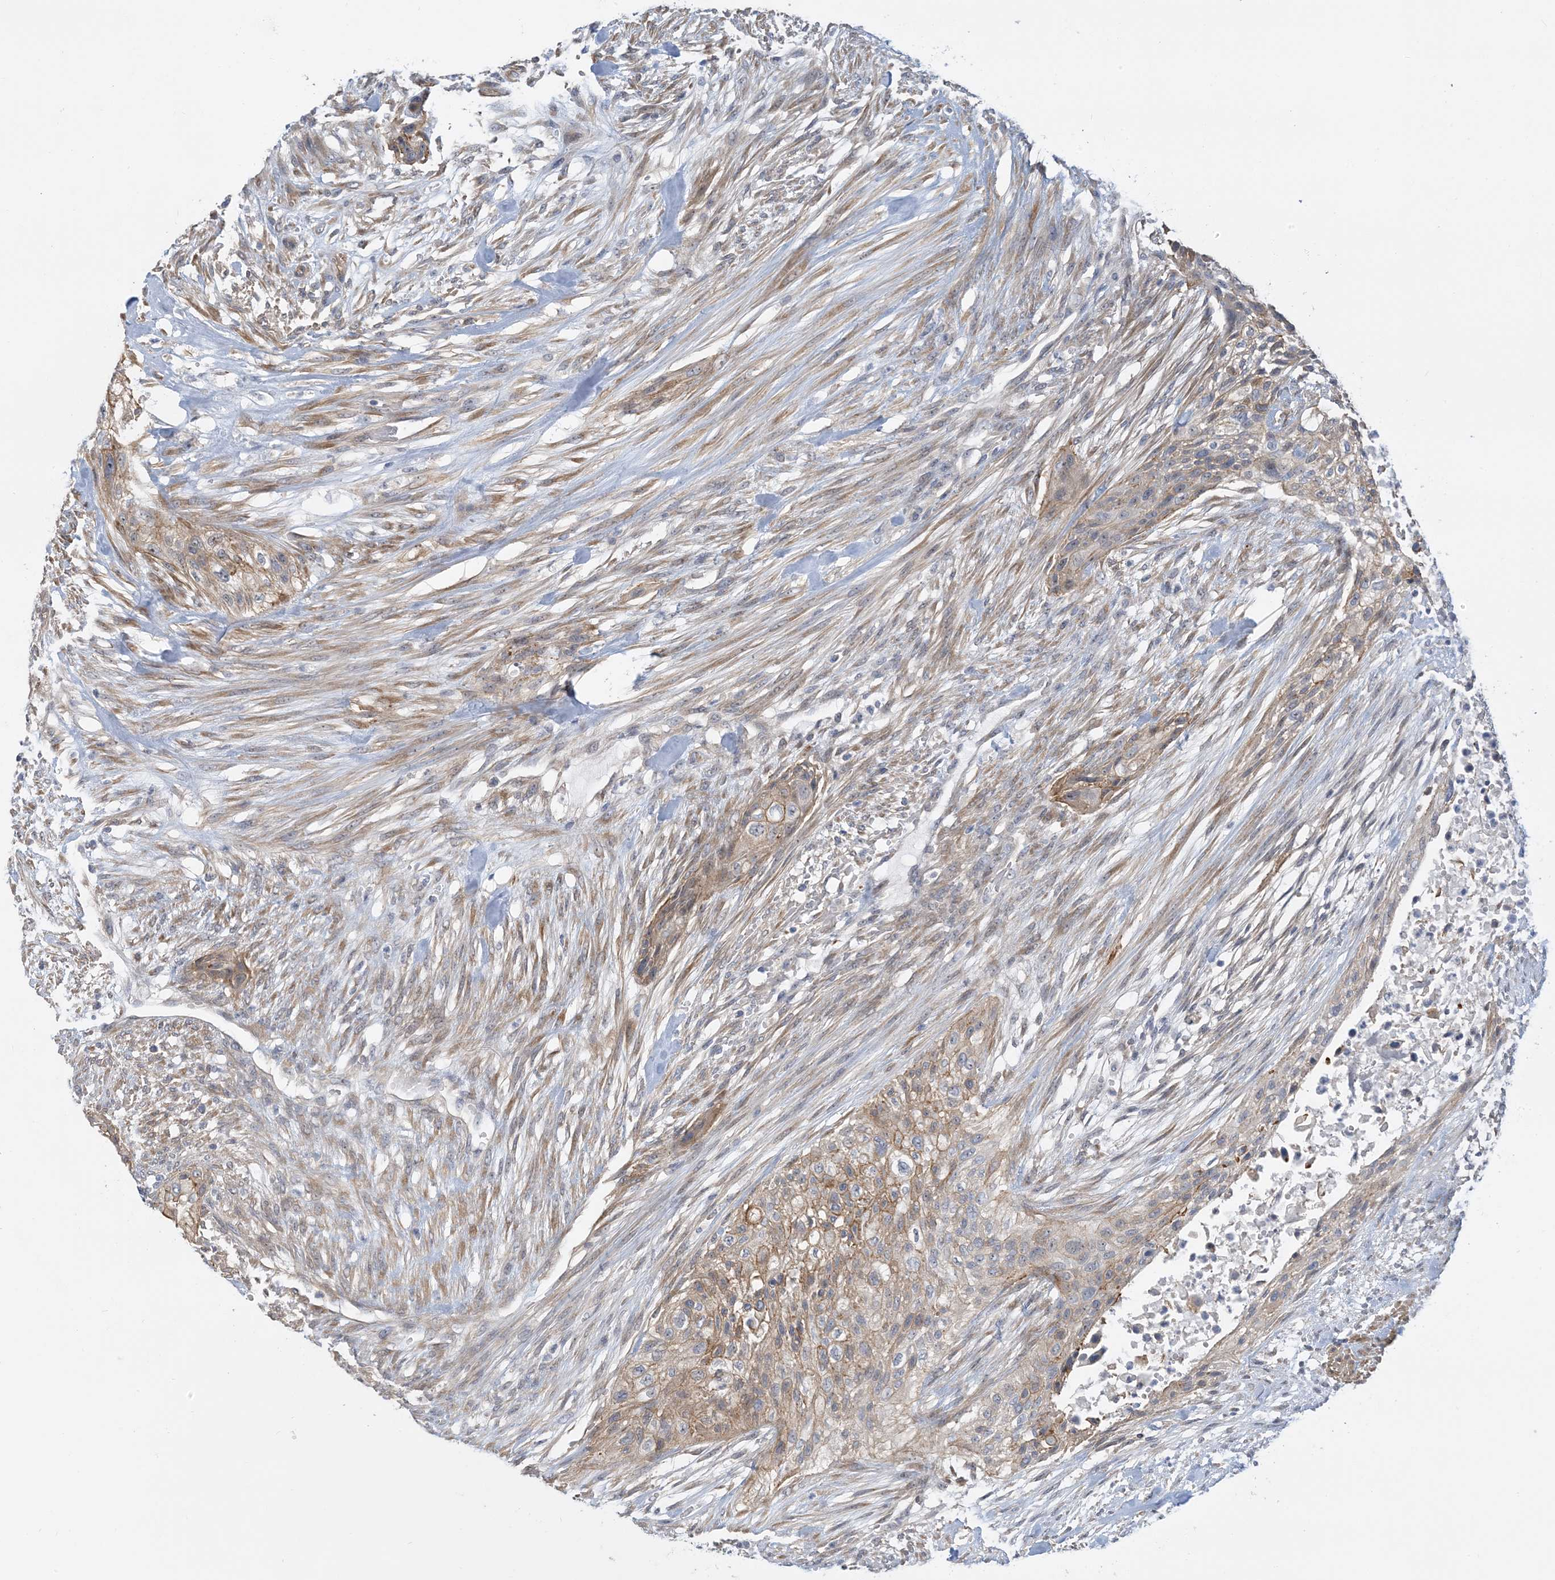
{"staining": {"intensity": "moderate", "quantity": "25%-75%", "location": "cytoplasmic/membranous"}, "tissue": "urothelial cancer", "cell_type": "Tumor cells", "image_type": "cancer", "snomed": [{"axis": "morphology", "description": "Urothelial carcinoma, High grade"}, {"axis": "topography", "description": "Urinary bladder"}], "caption": "The histopathology image exhibits staining of urothelial cancer, revealing moderate cytoplasmic/membranous protein staining (brown color) within tumor cells. The staining was performed using DAB, with brown indicating positive protein expression. Nuclei are stained blue with hematoxylin.", "gene": "IL36B", "patient": {"sex": "male", "age": 35}}